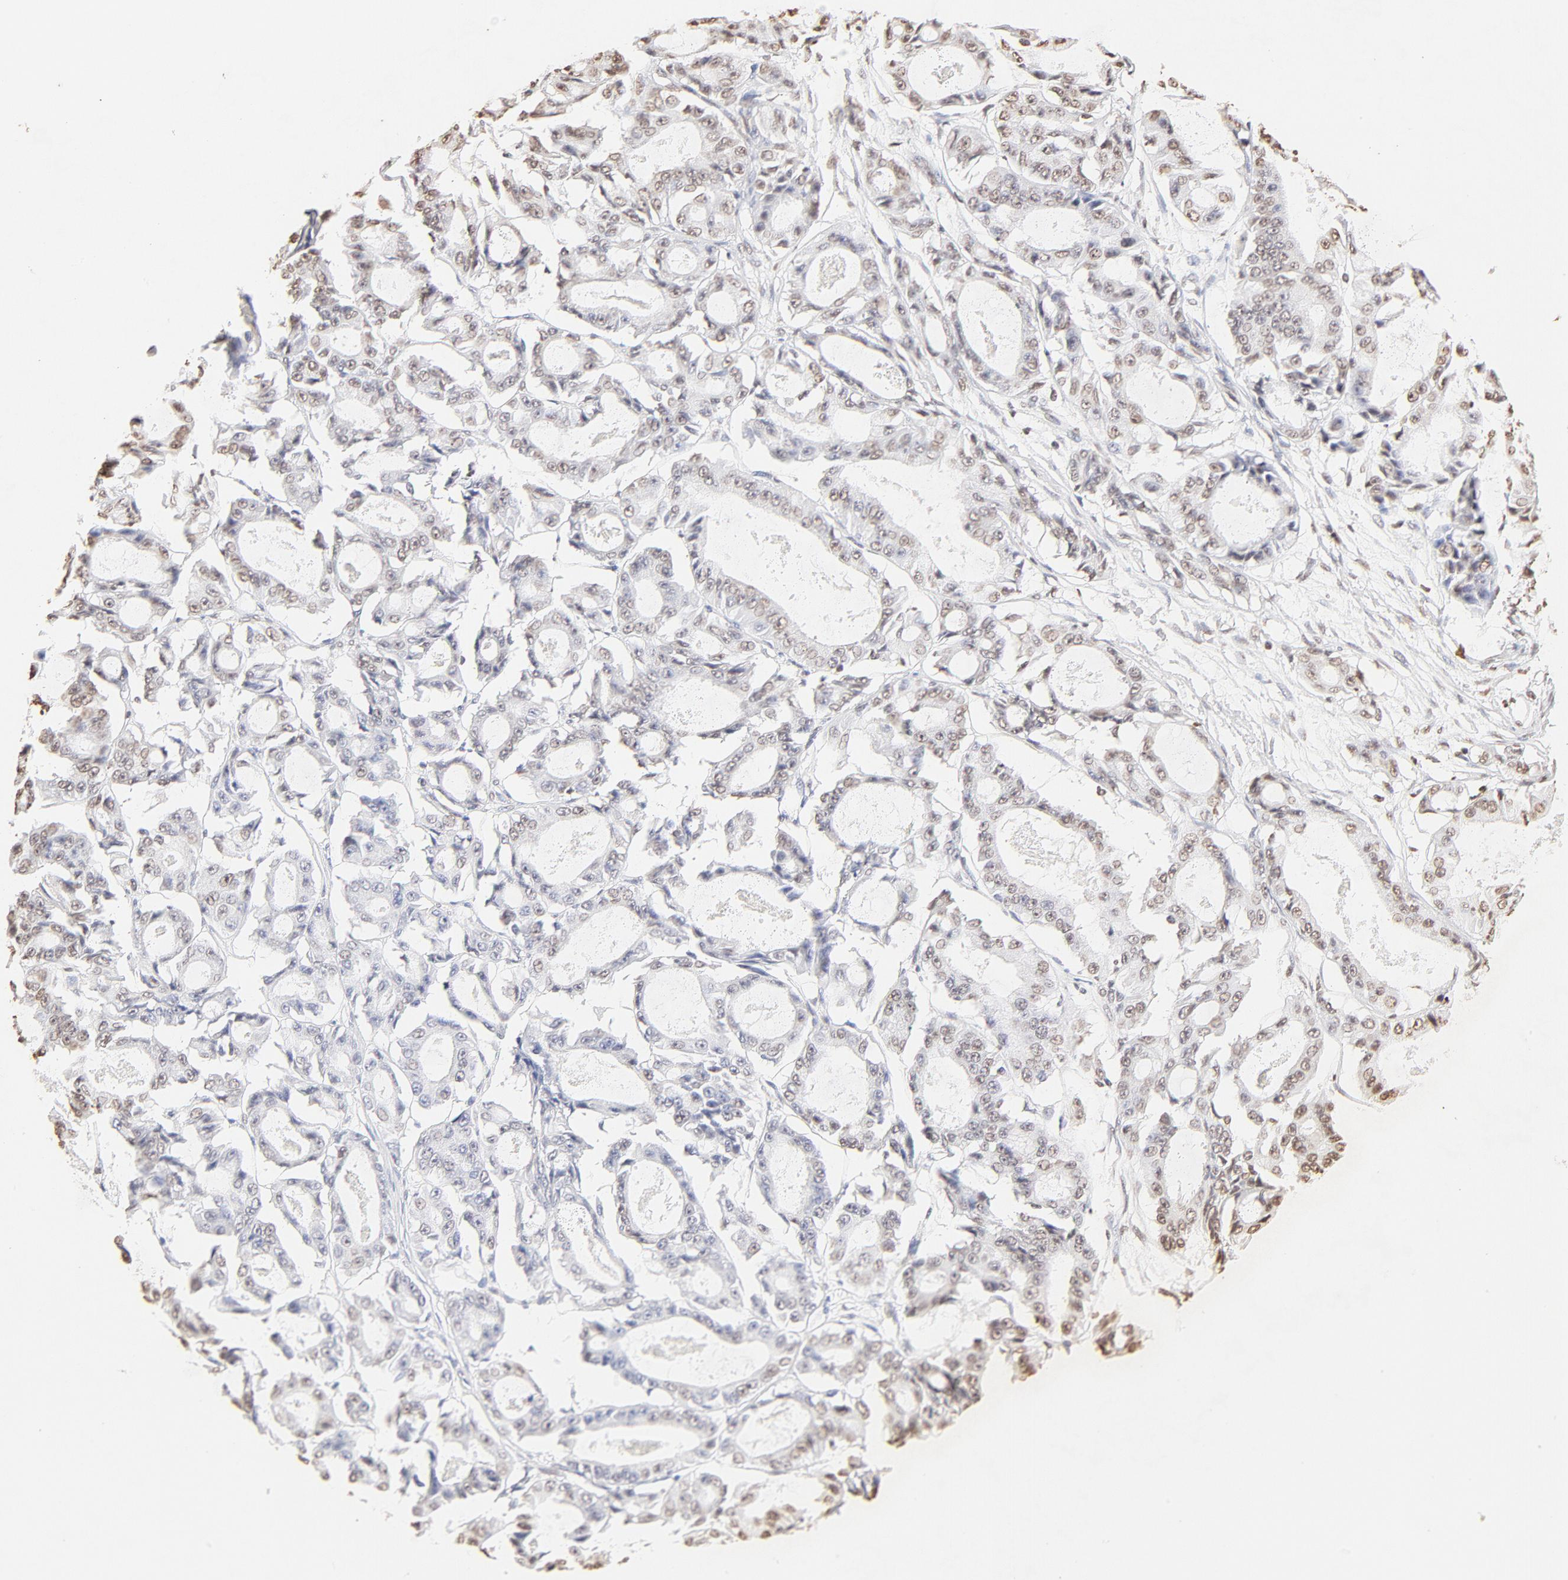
{"staining": {"intensity": "weak", "quantity": "25%-75%", "location": "nuclear"}, "tissue": "ovarian cancer", "cell_type": "Tumor cells", "image_type": "cancer", "snomed": [{"axis": "morphology", "description": "Carcinoma, endometroid"}, {"axis": "topography", "description": "Ovary"}], "caption": "Immunohistochemistry (IHC) of ovarian cancer reveals low levels of weak nuclear expression in about 25%-75% of tumor cells.", "gene": "ZNF540", "patient": {"sex": "female", "age": 61}}